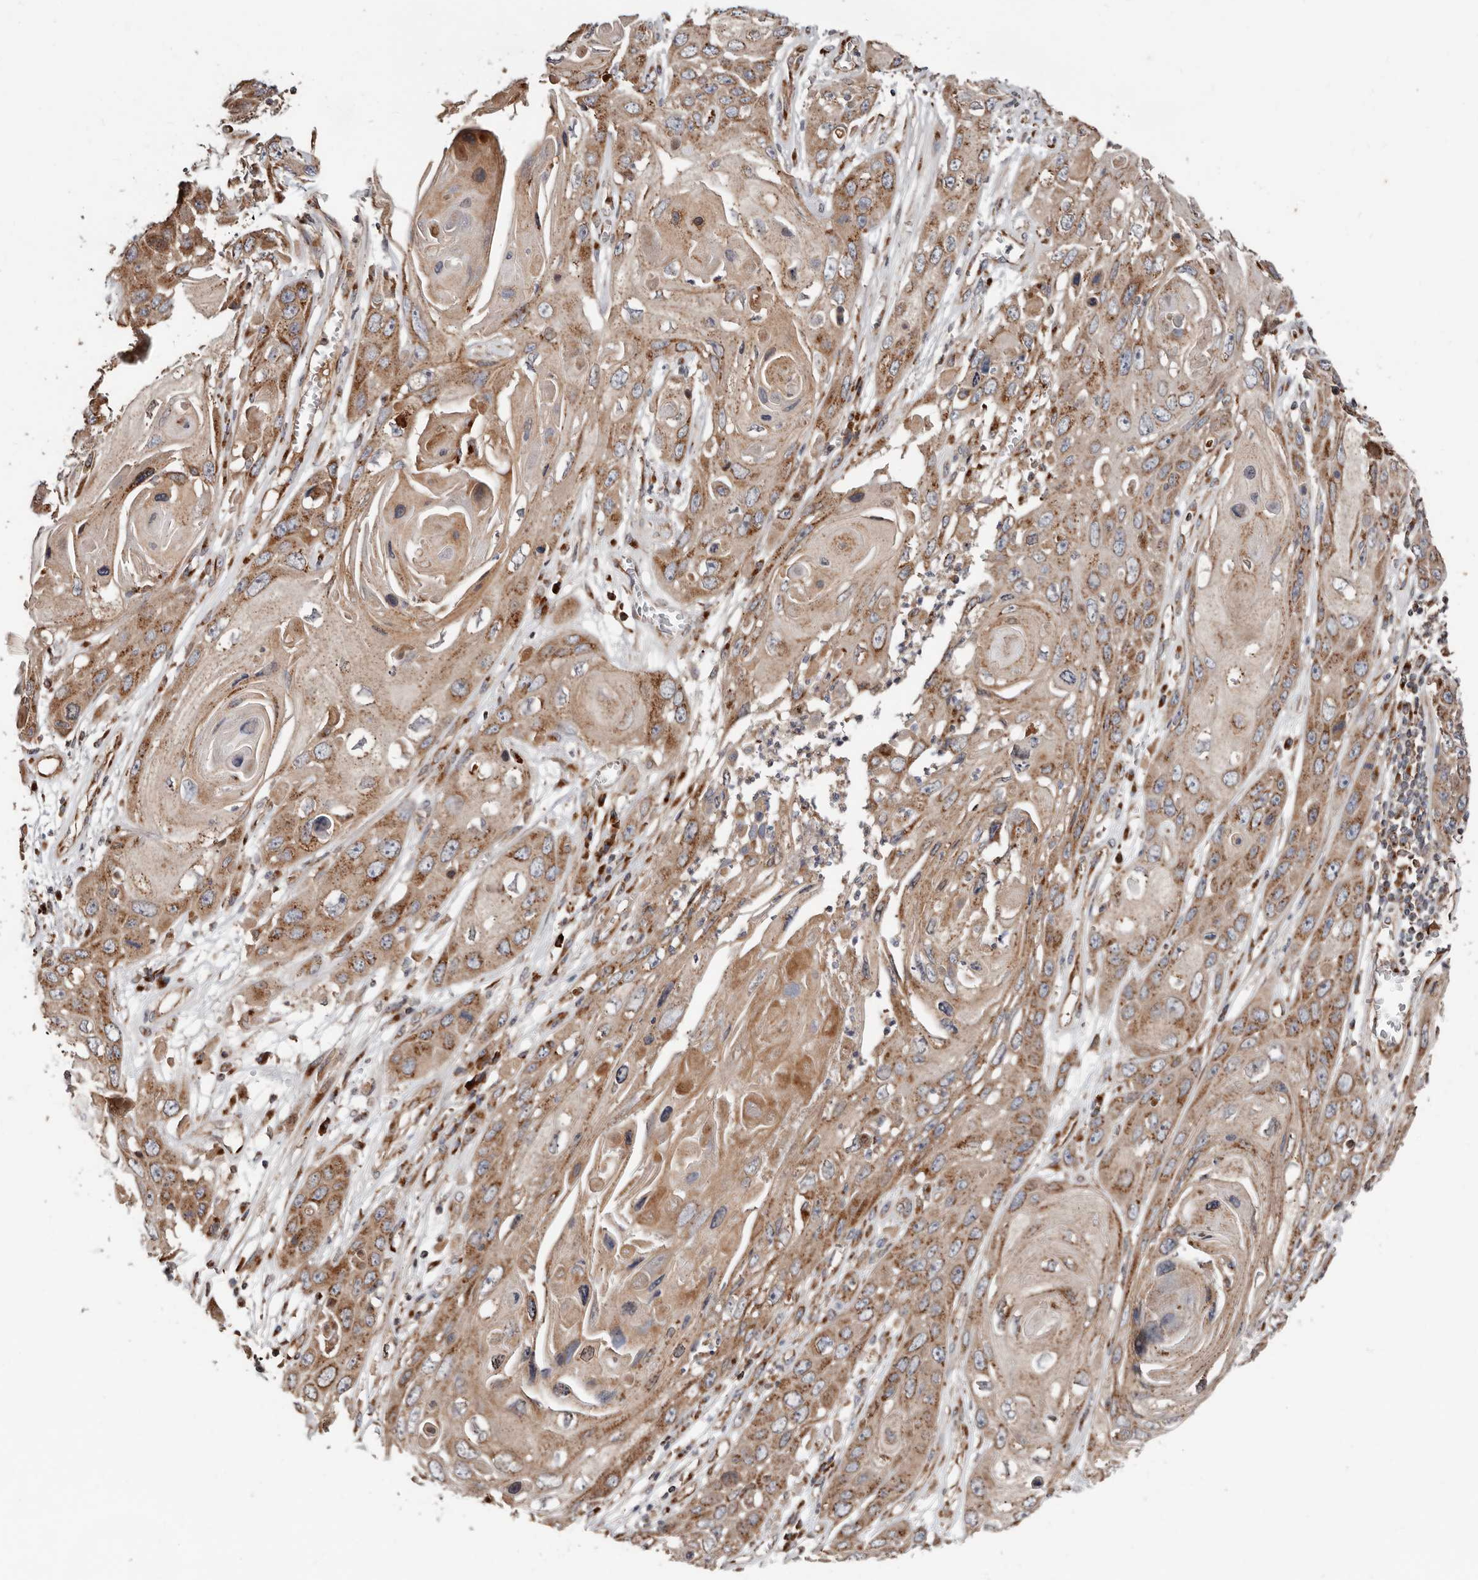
{"staining": {"intensity": "moderate", "quantity": ">75%", "location": "cytoplasmic/membranous"}, "tissue": "skin cancer", "cell_type": "Tumor cells", "image_type": "cancer", "snomed": [{"axis": "morphology", "description": "Squamous cell carcinoma, NOS"}, {"axis": "topography", "description": "Skin"}], "caption": "Skin squamous cell carcinoma stained with DAB immunohistochemistry (IHC) demonstrates medium levels of moderate cytoplasmic/membranous positivity in approximately >75% of tumor cells.", "gene": "COG1", "patient": {"sex": "male", "age": 55}}